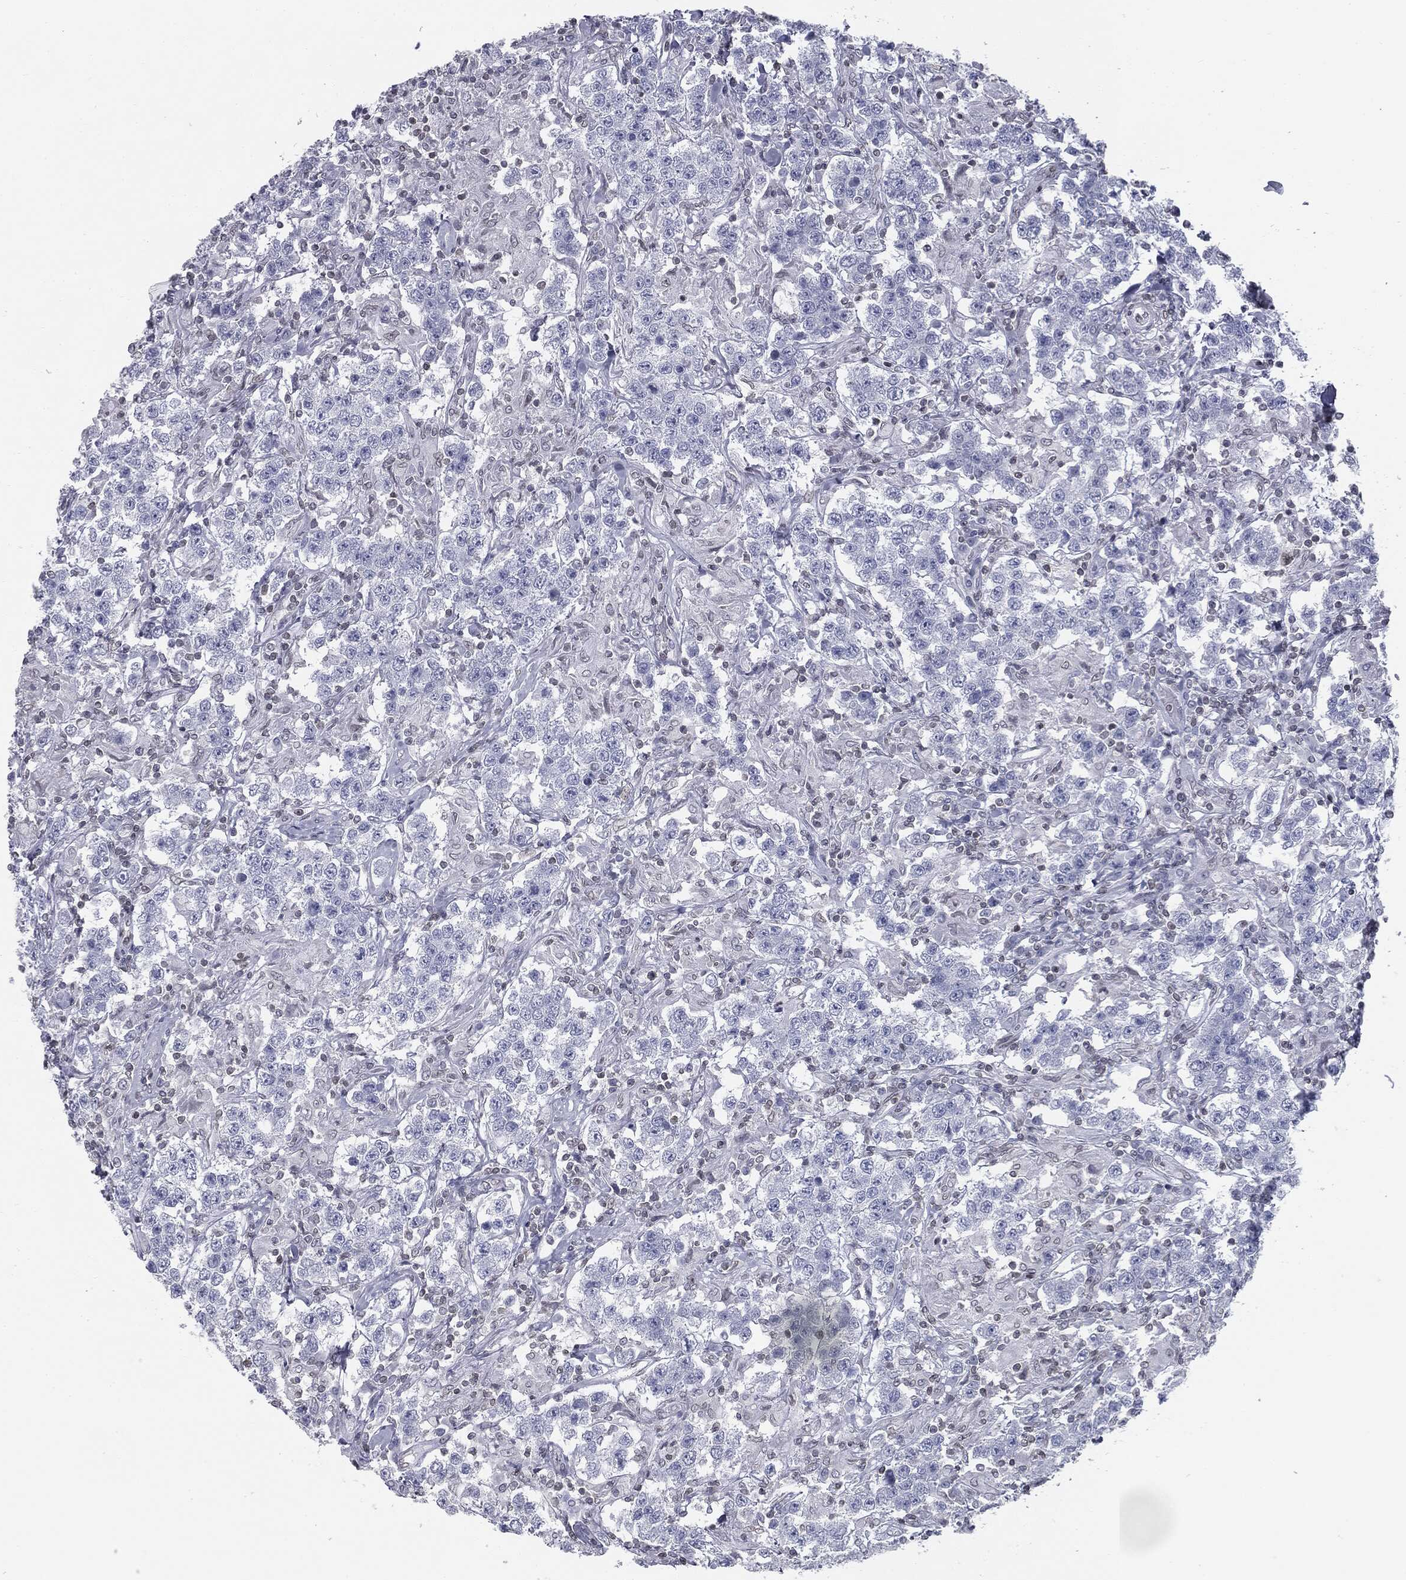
{"staining": {"intensity": "negative", "quantity": "none", "location": "none"}, "tissue": "testis cancer", "cell_type": "Tumor cells", "image_type": "cancer", "snomed": [{"axis": "morphology", "description": "Seminoma, NOS"}, {"axis": "morphology", "description": "Carcinoma, Embryonal, NOS"}, {"axis": "topography", "description": "Testis"}], "caption": "A photomicrograph of testis cancer stained for a protein displays no brown staining in tumor cells.", "gene": "ALDOB", "patient": {"sex": "male", "age": 41}}